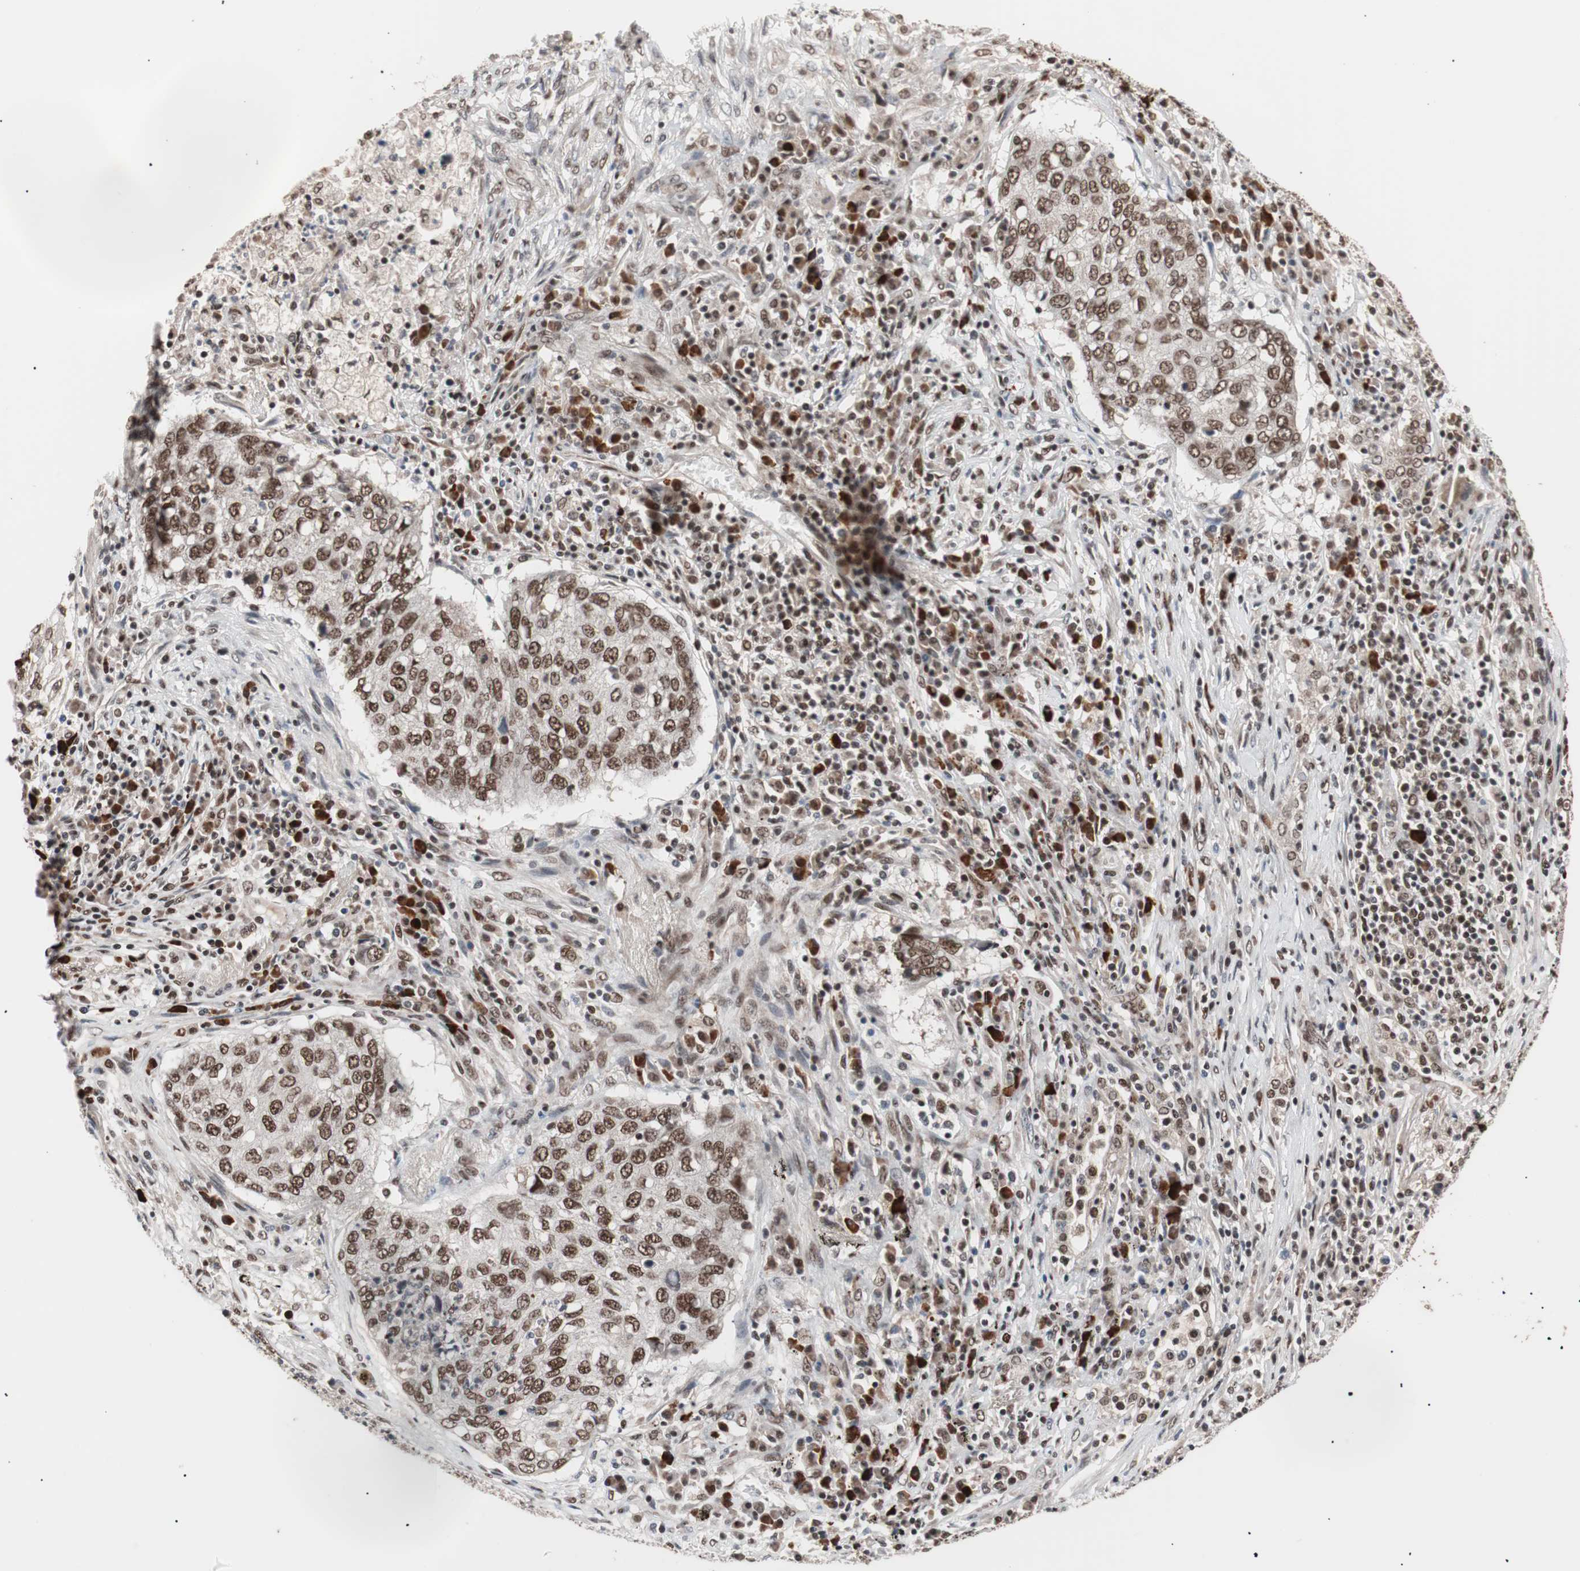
{"staining": {"intensity": "moderate", "quantity": ">75%", "location": "nuclear"}, "tissue": "lung cancer", "cell_type": "Tumor cells", "image_type": "cancer", "snomed": [{"axis": "morphology", "description": "Squamous cell carcinoma, NOS"}, {"axis": "topography", "description": "Lung"}], "caption": "Protein expression analysis of human lung squamous cell carcinoma reveals moderate nuclear expression in about >75% of tumor cells.", "gene": "CHAMP1", "patient": {"sex": "female", "age": 63}}